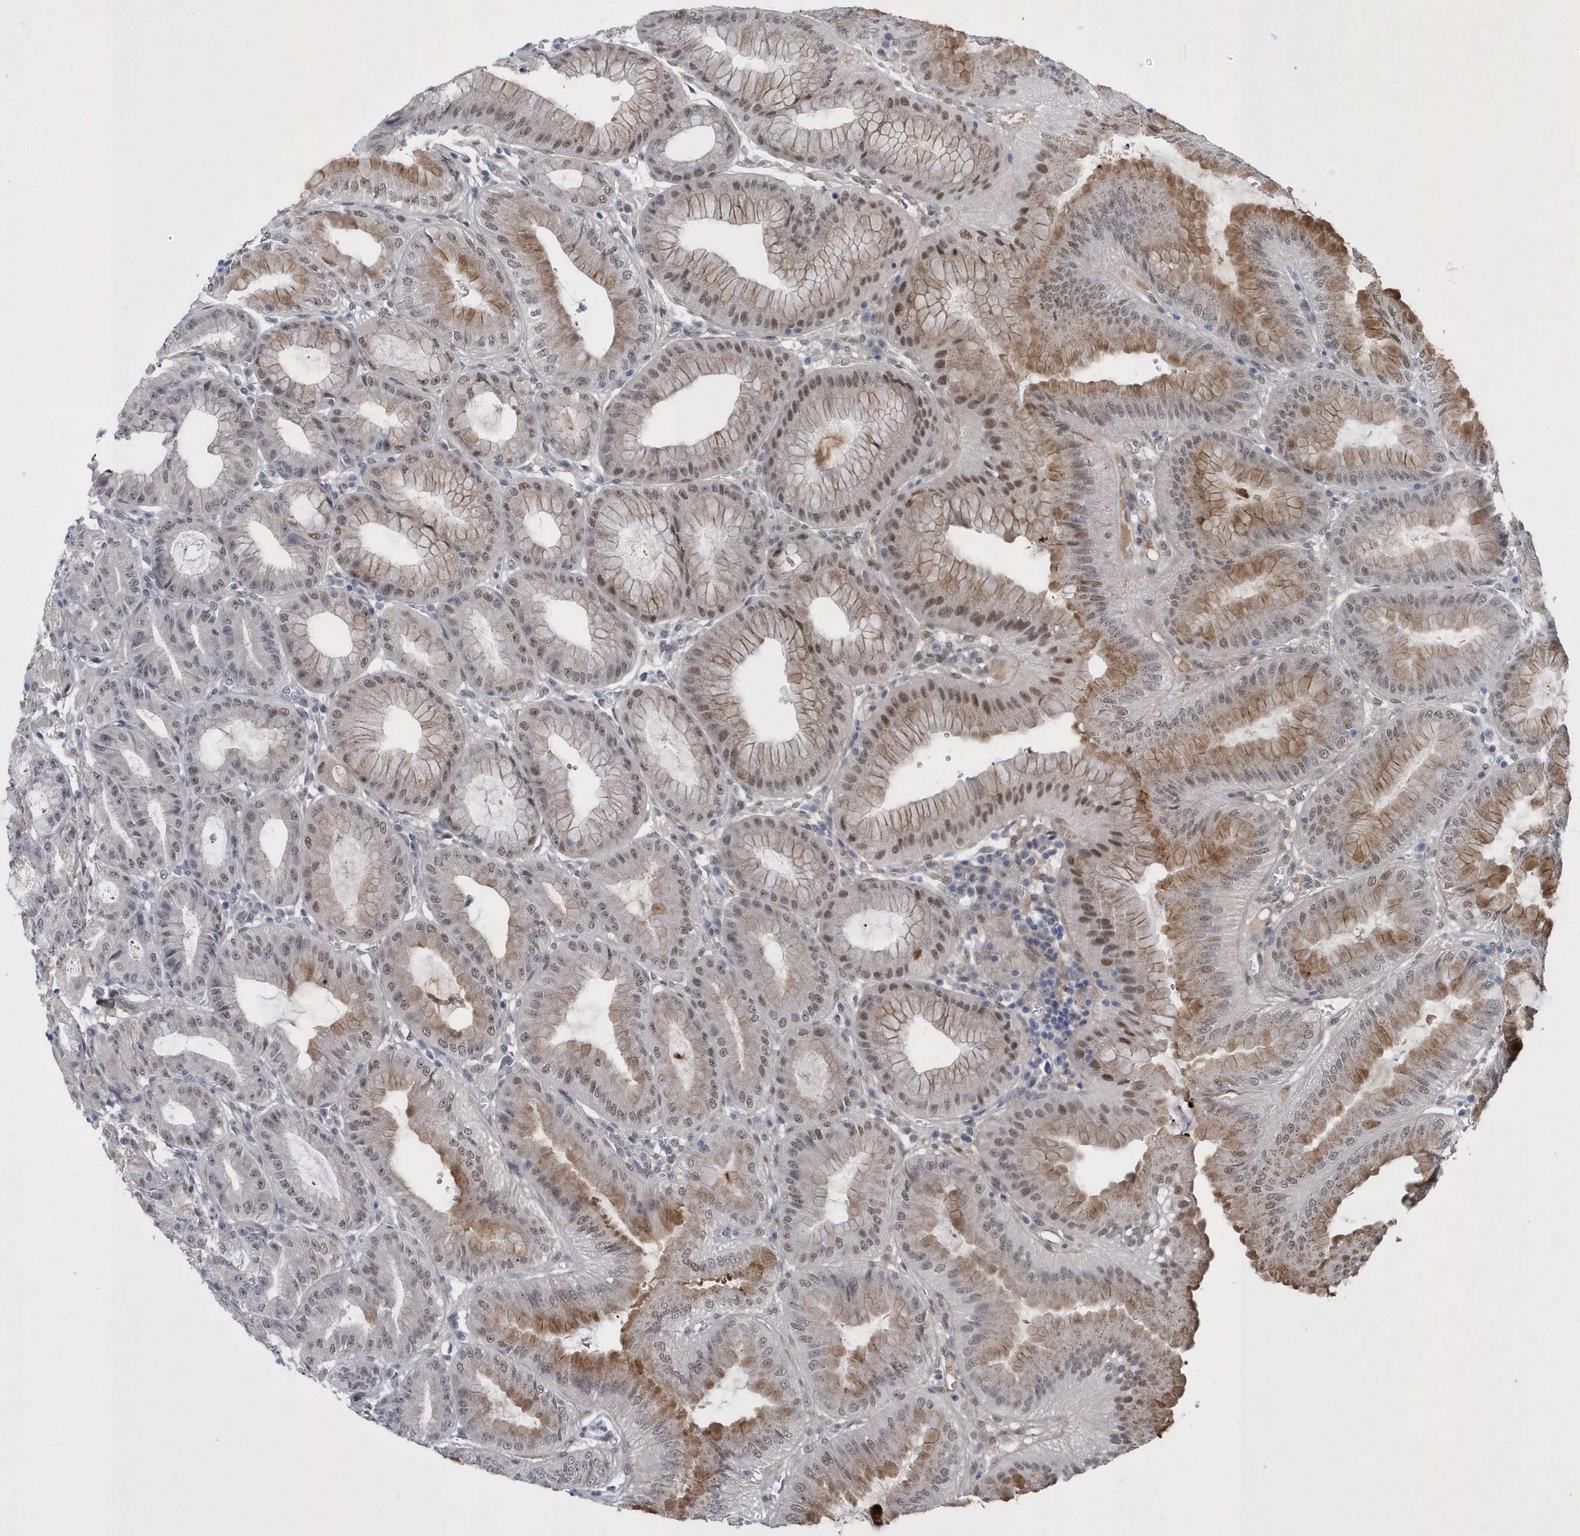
{"staining": {"intensity": "moderate", "quantity": "25%-75%", "location": "cytoplasmic/membranous,nuclear"}, "tissue": "stomach", "cell_type": "Glandular cells", "image_type": "normal", "snomed": [{"axis": "morphology", "description": "Normal tissue, NOS"}, {"axis": "topography", "description": "Stomach, lower"}], "caption": "Immunohistochemistry (IHC) photomicrograph of benign stomach stained for a protein (brown), which displays medium levels of moderate cytoplasmic/membranous,nuclear positivity in approximately 25%-75% of glandular cells.", "gene": "FAM217A", "patient": {"sex": "male", "age": 71}}